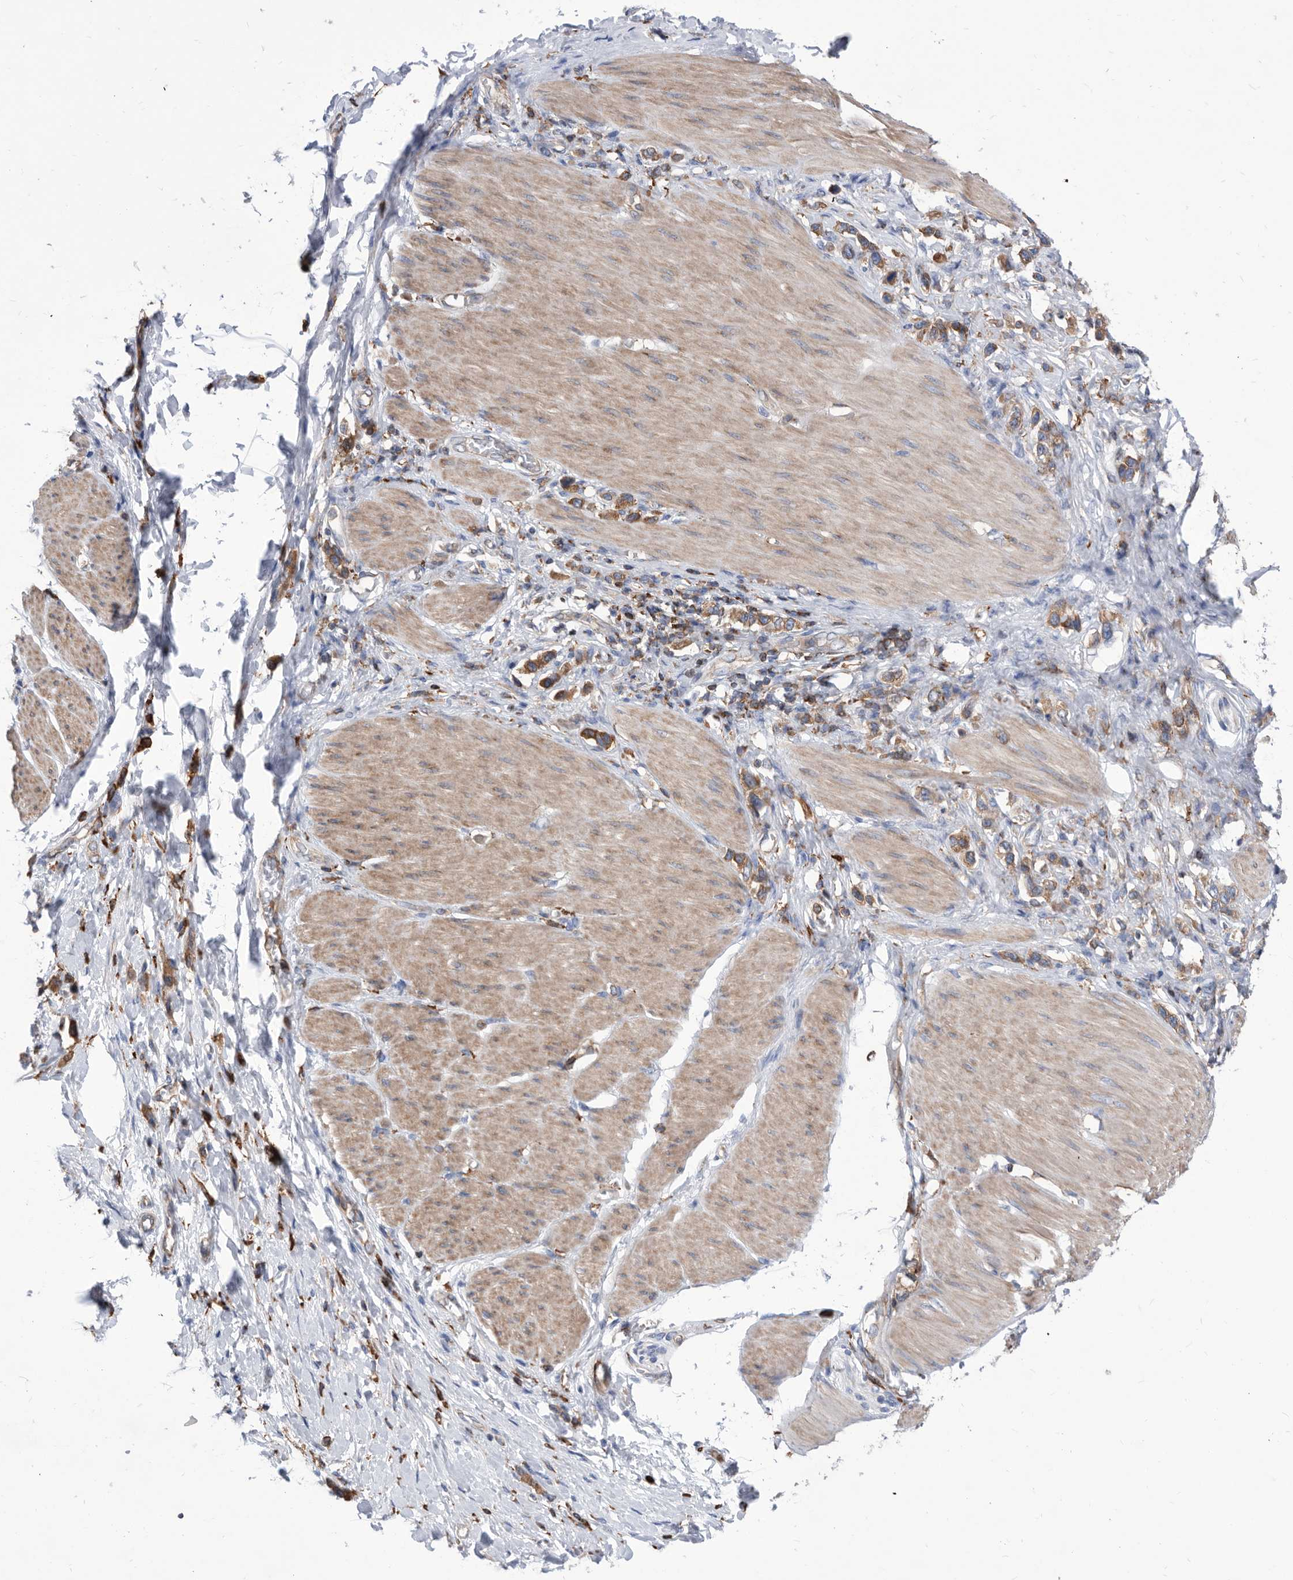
{"staining": {"intensity": "moderate", "quantity": ">75%", "location": "cytoplasmic/membranous"}, "tissue": "stomach cancer", "cell_type": "Tumor cells", "image_type": "cancer", "snomed": [{"axis": "morphology", "description": "Adenocarcinoma, NOS"}, {"axis": "topography", "description": "Stomach"}], "caption": "Stomach cancer stained with immunohistochemistry displays moderate cytoplasmic/membranous staining in about >75% of tumor cells.", "gene": "SMG7", "patient": {"sex": "female", "age": 65}}